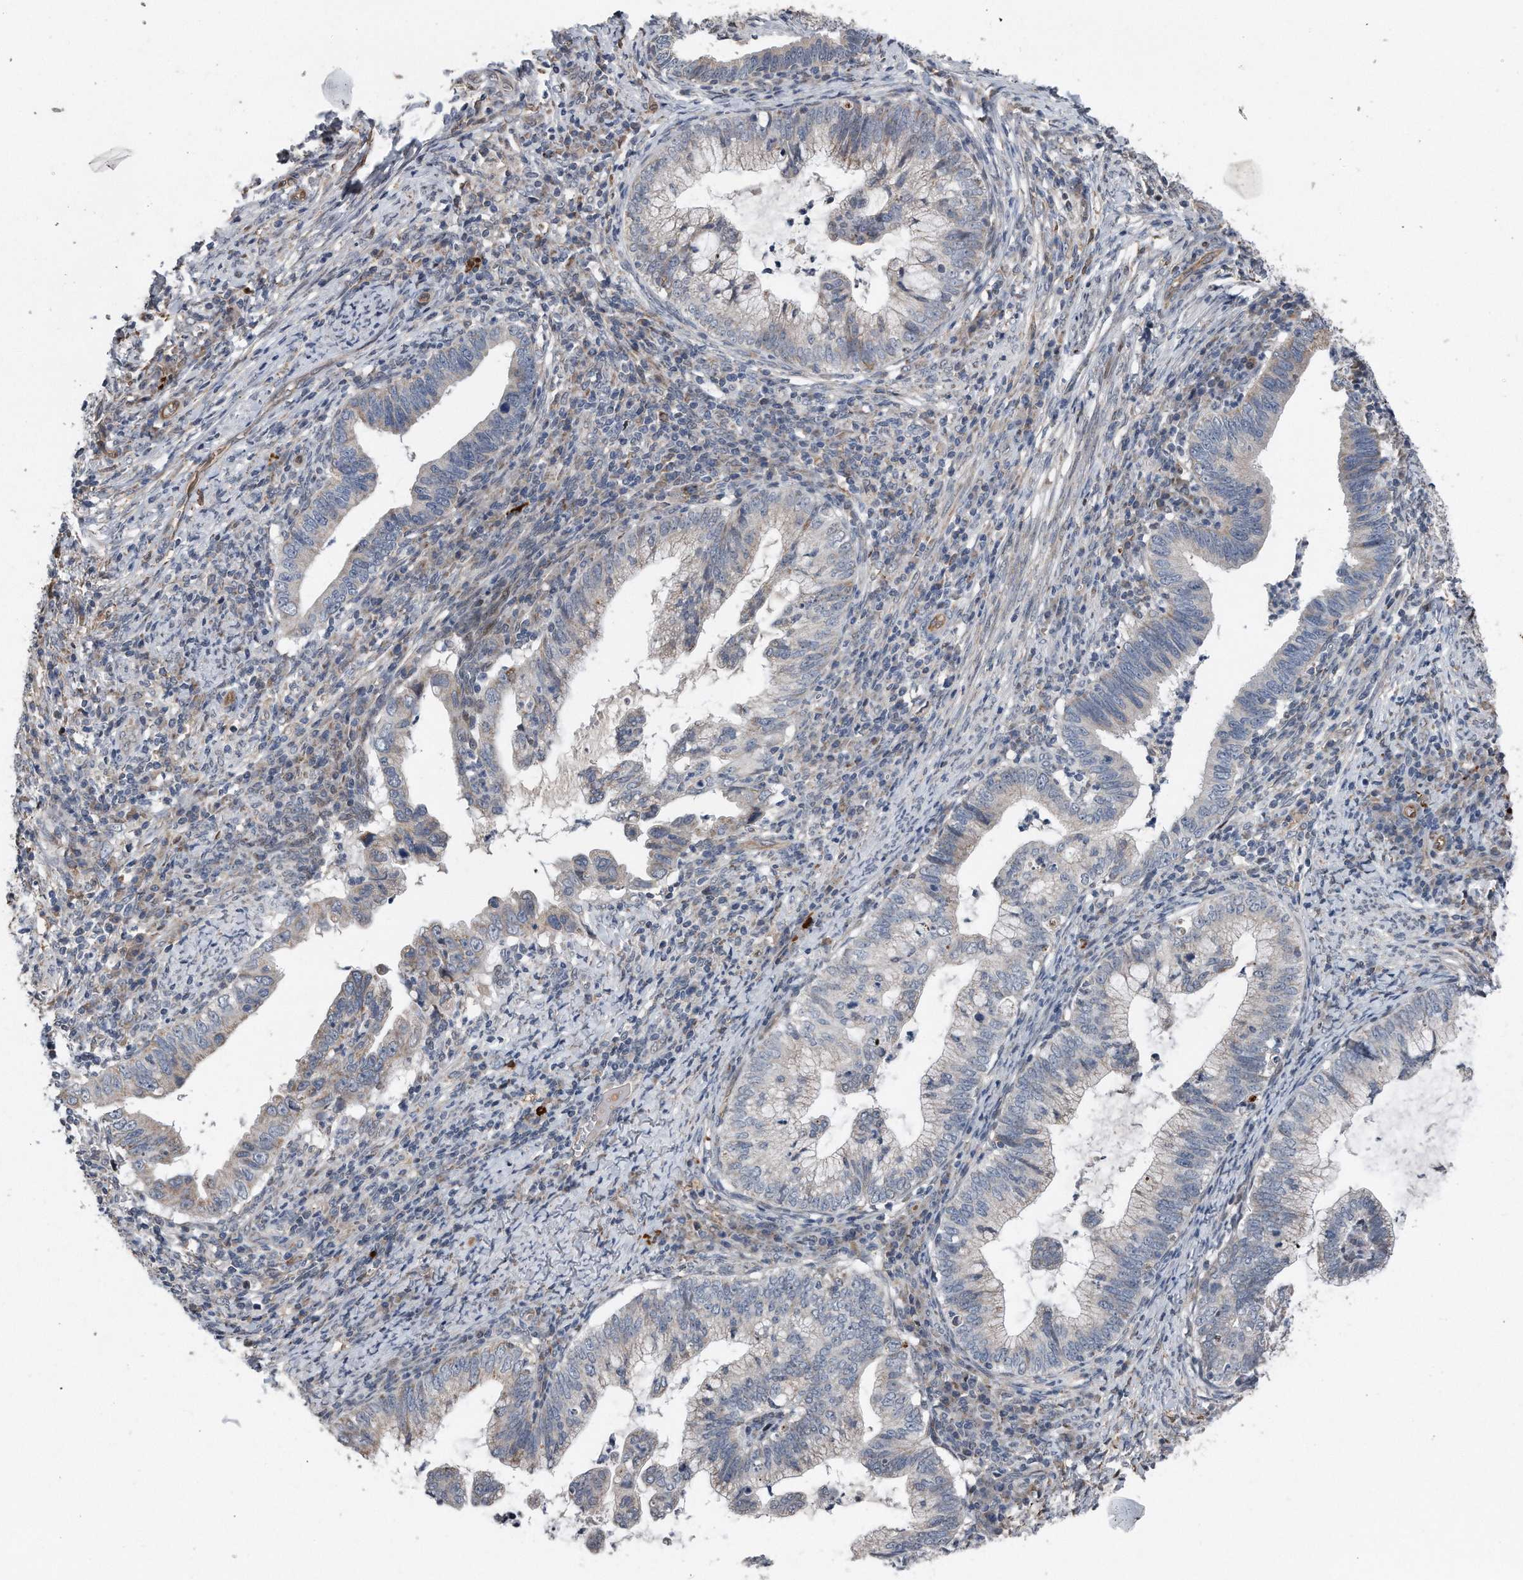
{"staining": {"intensity": "negative", "quantity": "none", "location": "none"}, "tissue": "cervical cancer", "cell_type": "Tumor cells", "image_type": "cancer", "snomed": [{"axis": "morphology", "description": "Adenocarcinoma, NOS"}, {"axis": "topography", "description": "Cervix"}], "caption": "High power microscopy micrograph of an immunohistochemistry (IHC) micrograph of cervical adenocarcinoma, revealing no significant positivity in tumor cells.", "gene": "DST", "patient": {"sex": "female", "age": 36}}